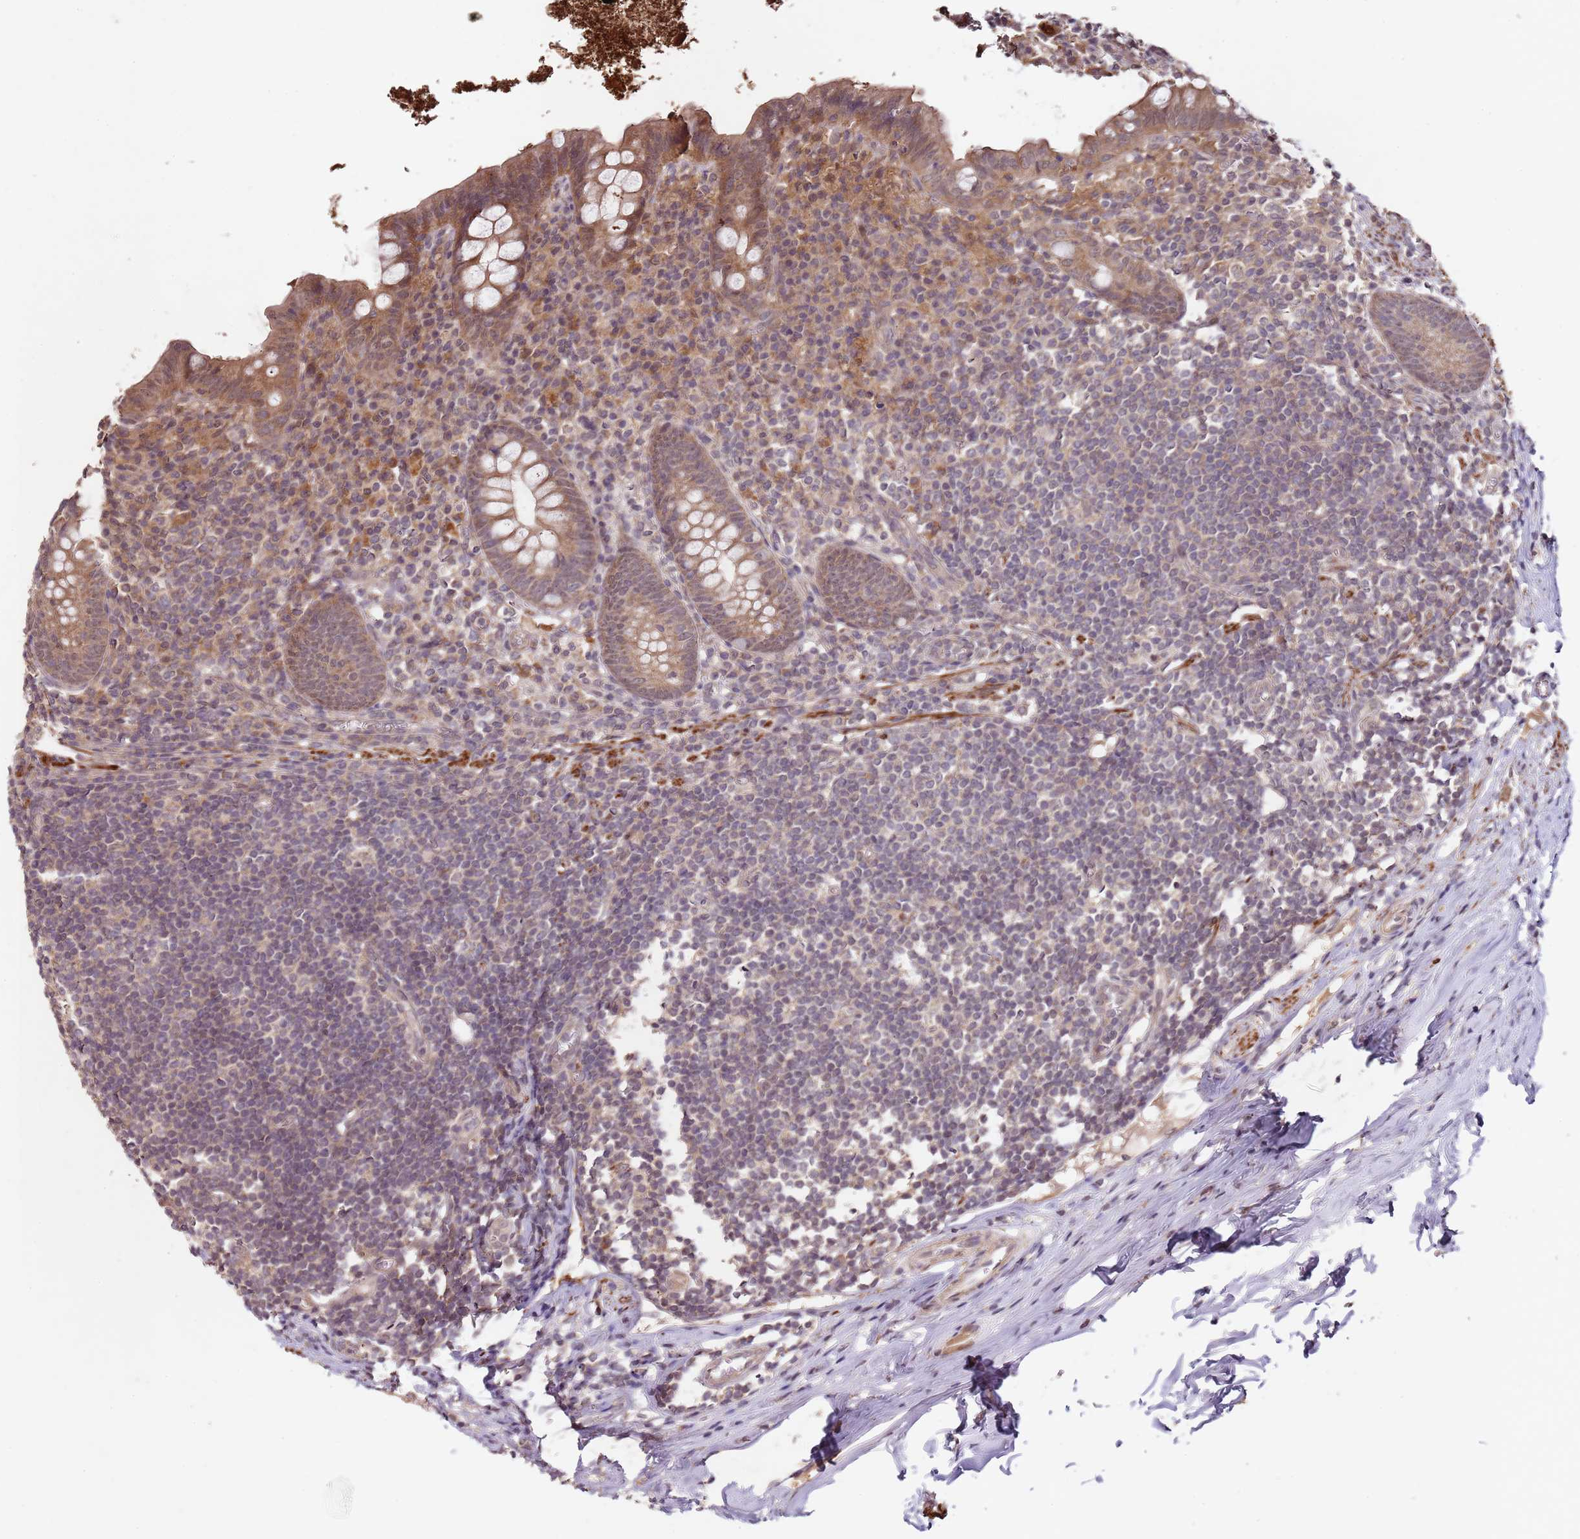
{"staining": {"intensity": "moderate", "quantity": ">75%", "location": "cytoplasmic/membranous,nuclear"}, "tissue": "appendix", "cell_type": "Glandular cells", "image_type": "normal", "snomed": [{"axis": "morphology", "description": "Normal tissue, NOS"}, {"axis": "topography", "description": "Appendix"}], "caption": "Immunohistochemical staining of benign appendix displays >75% levels of moderate cytoplasmic/membranous,nuclear protein expression in about >75% of glandular cells. The protein of interest is shown in brown color, while the nuclei are stained blue.", "gene": "LIN37", "patient": {"sex": "female", "age": 51}}